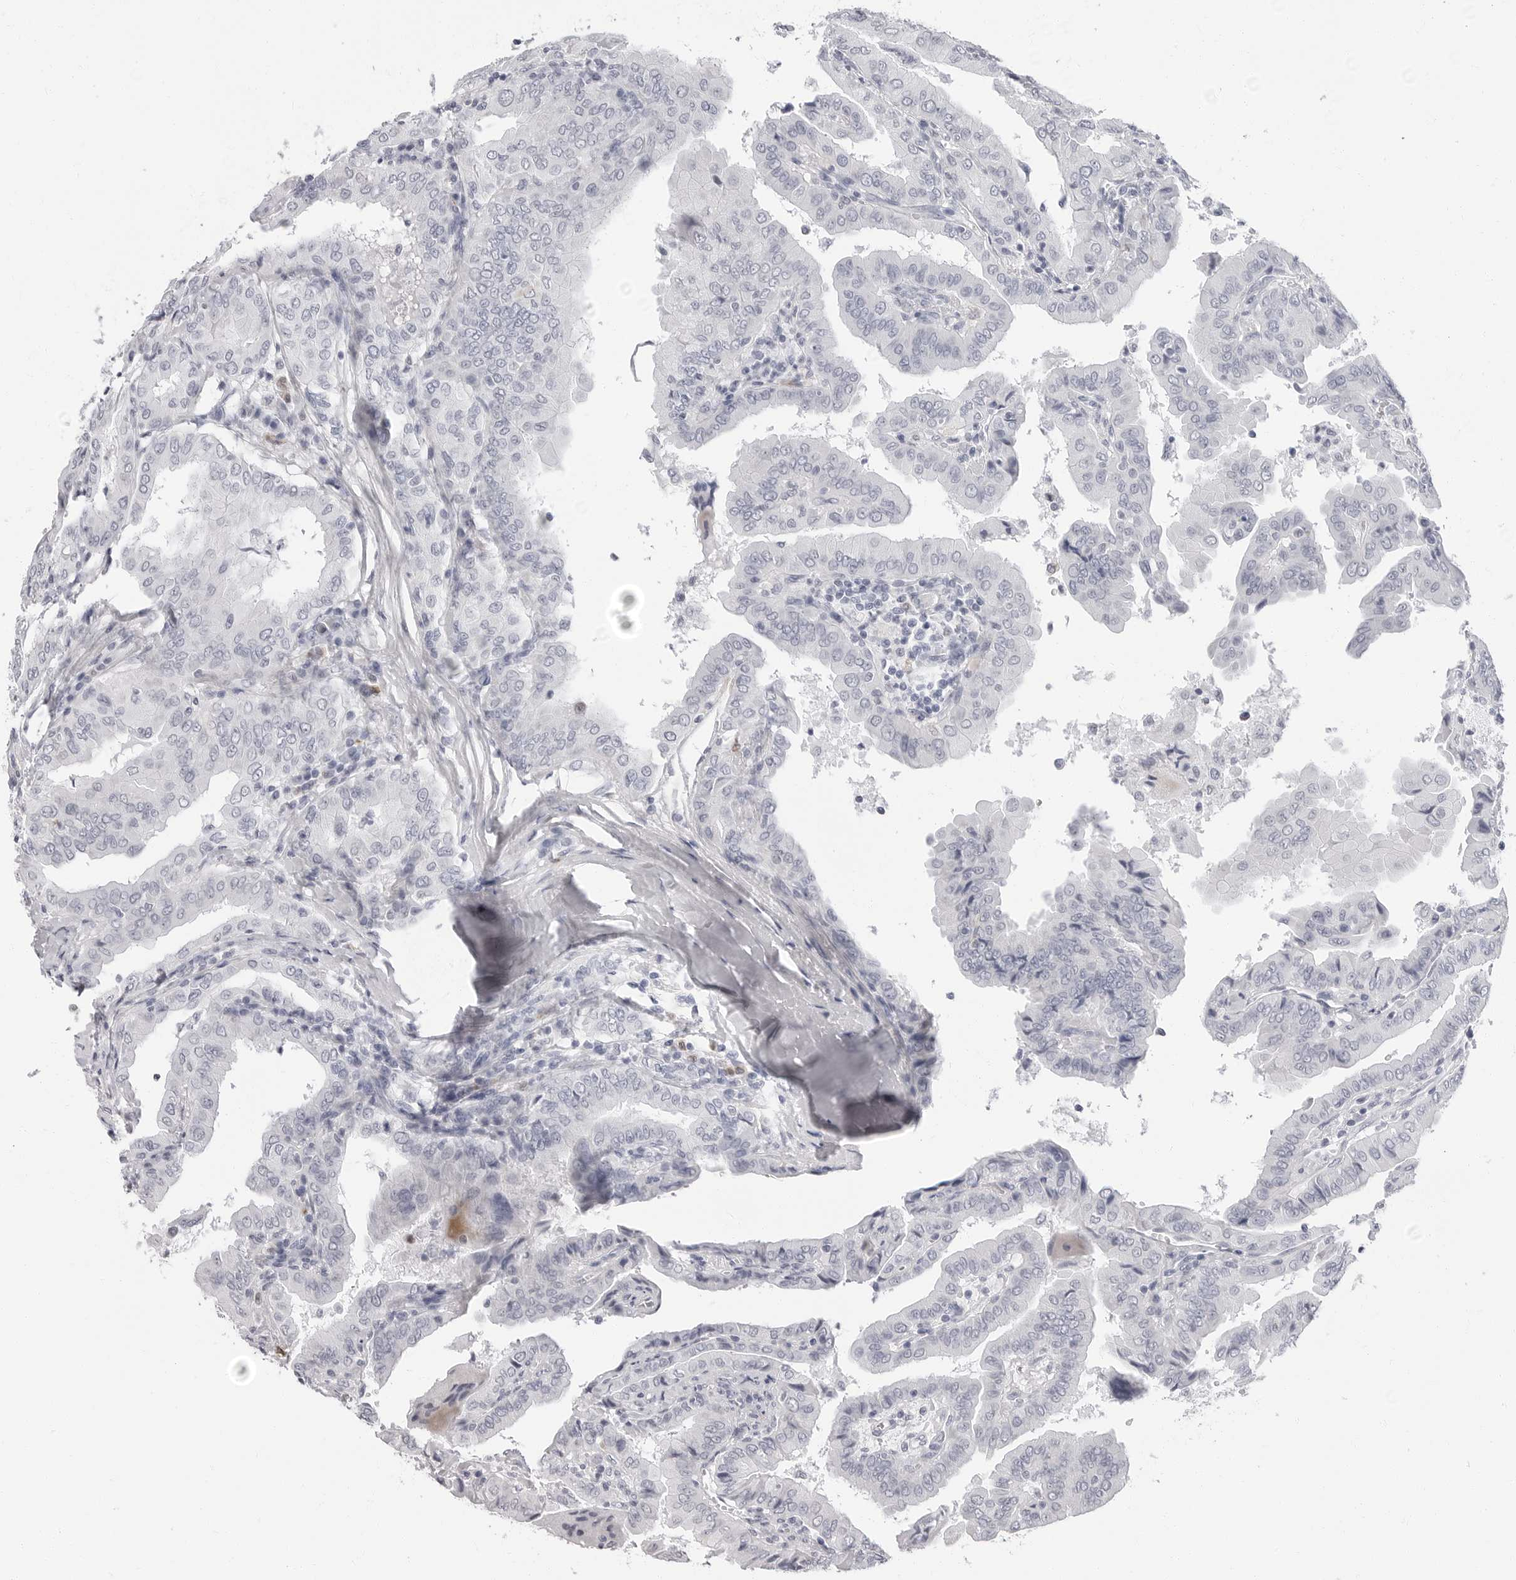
{"staining": {"intensity": "negative", "quantity": "none", "location": "none"}, "tissue": "thyroid cancer", "cell_type": "Tumor cells", "image_type": "cancer", "snomed": [{"axis": "morphology", "description": "Papillary adenocarcinoma, NOS"}, {"axis": "topography", "description": "Thyroid gland"}], "caption": "DAB (3,3'-diaminobenzidine) immunohistochemical staining of papillary adenocarcinoma (thyroid) reveals no significant positivity in tumor cells. (Brightfield microscopy of DAB (3,3'-diaminobenzidine) immunohistochemistry (IHC) at high magnification).", "gene": "ERICH3", "patient": {"sex": "male", "age": 33}}